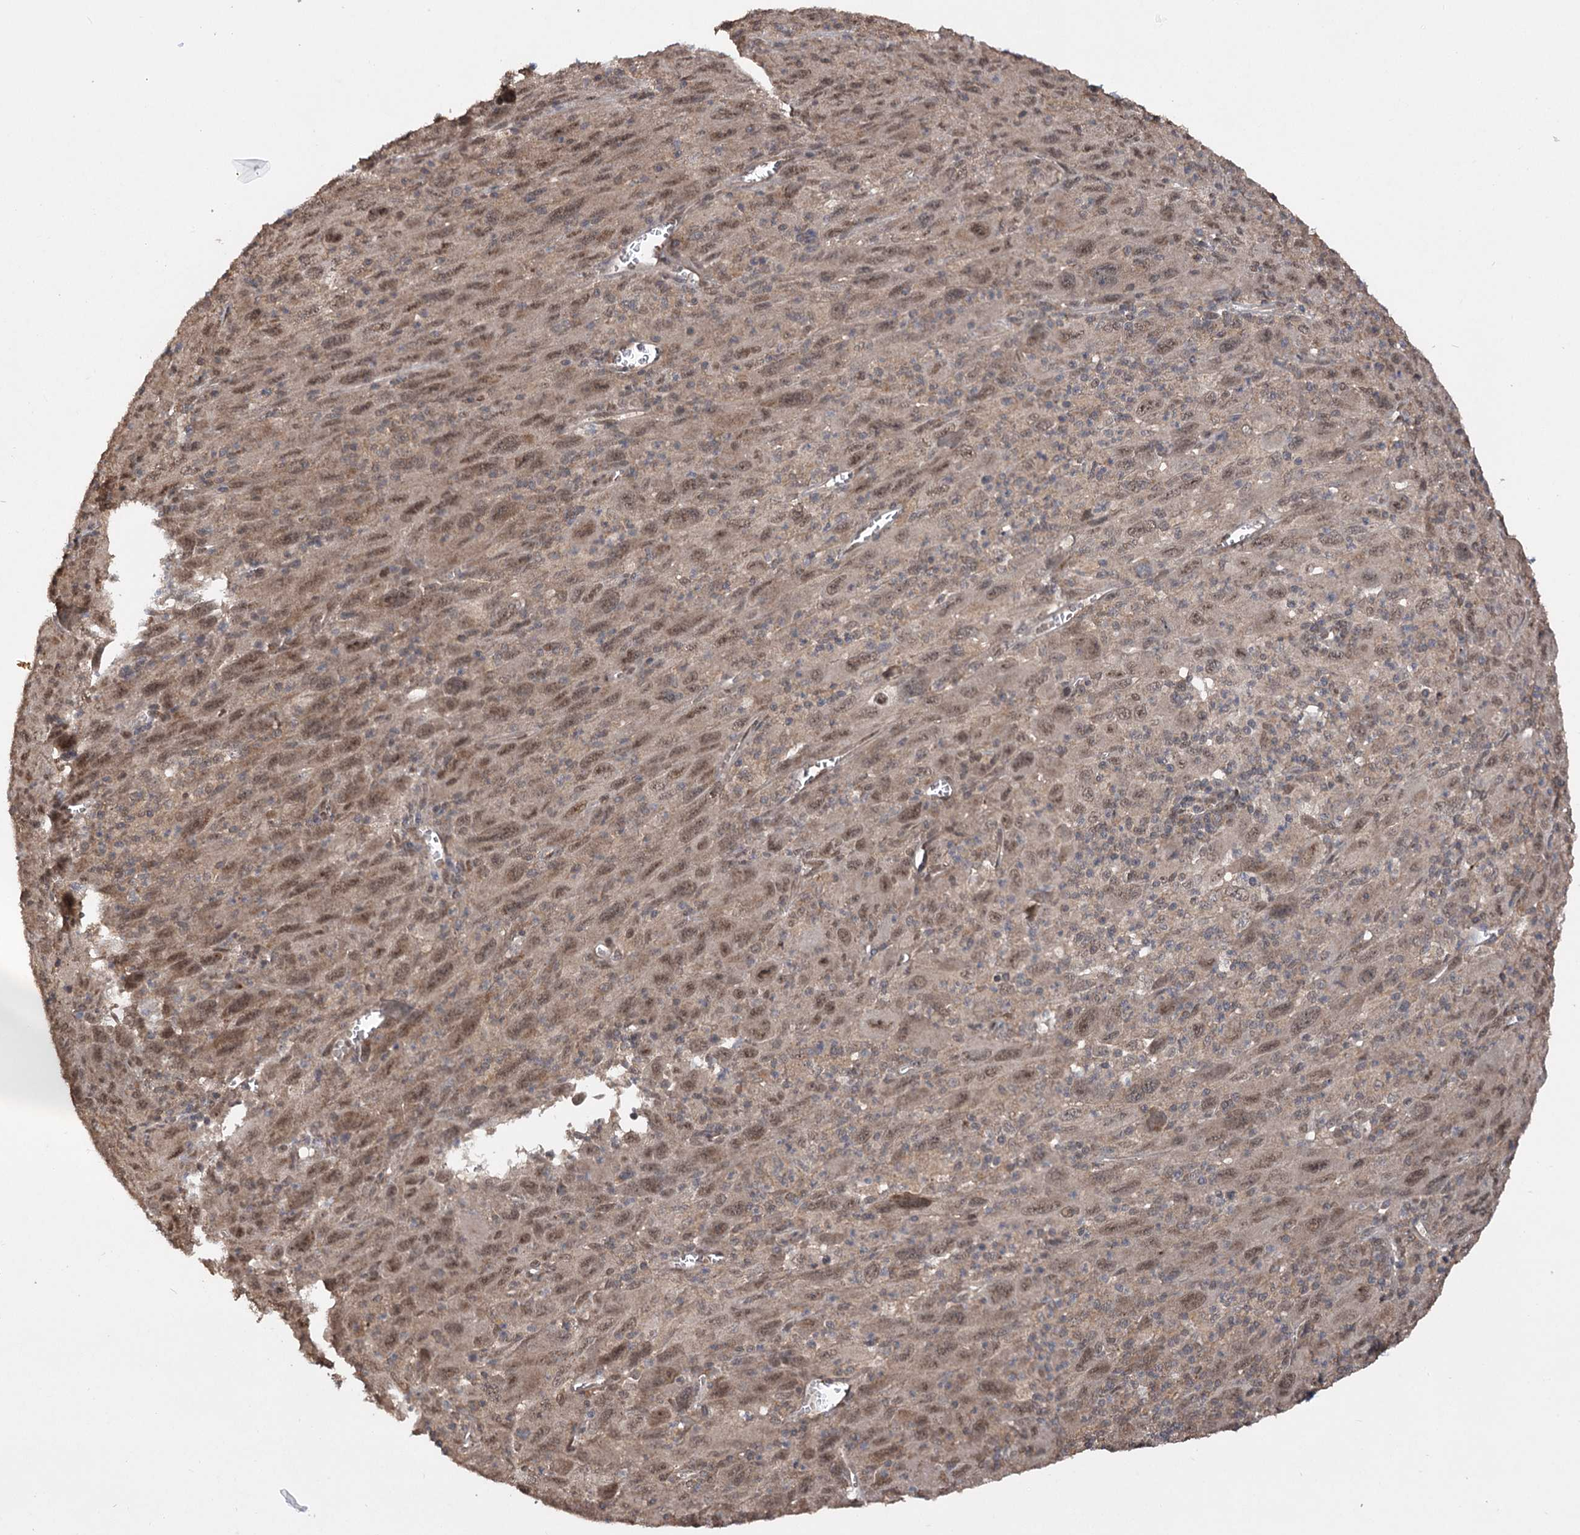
{"staining": {"intensity": "moderate", "quantity": ">75%", "location": "nuclear"}, "tissue": "melanoma", "cell_type": "Tumor cells", "image_type": "cancer", "snomed": [{"axis": "morphology", "description": "Malignant melanoma, Metastatic site"}, {"axis": "topography", "description": "Skin"}], "caption": "DAB (3,3'-diaminobenzidine) immunohistochemical staining of malignant melanoma (metastatic site) shows moderate nuclear protein positivity in about >75% of tumor cells. (DAB IHC, brown staining for protein, blue staining for nuclei).", "gene": "TENM2", "patient": {"sex": "female", "age": 56}}